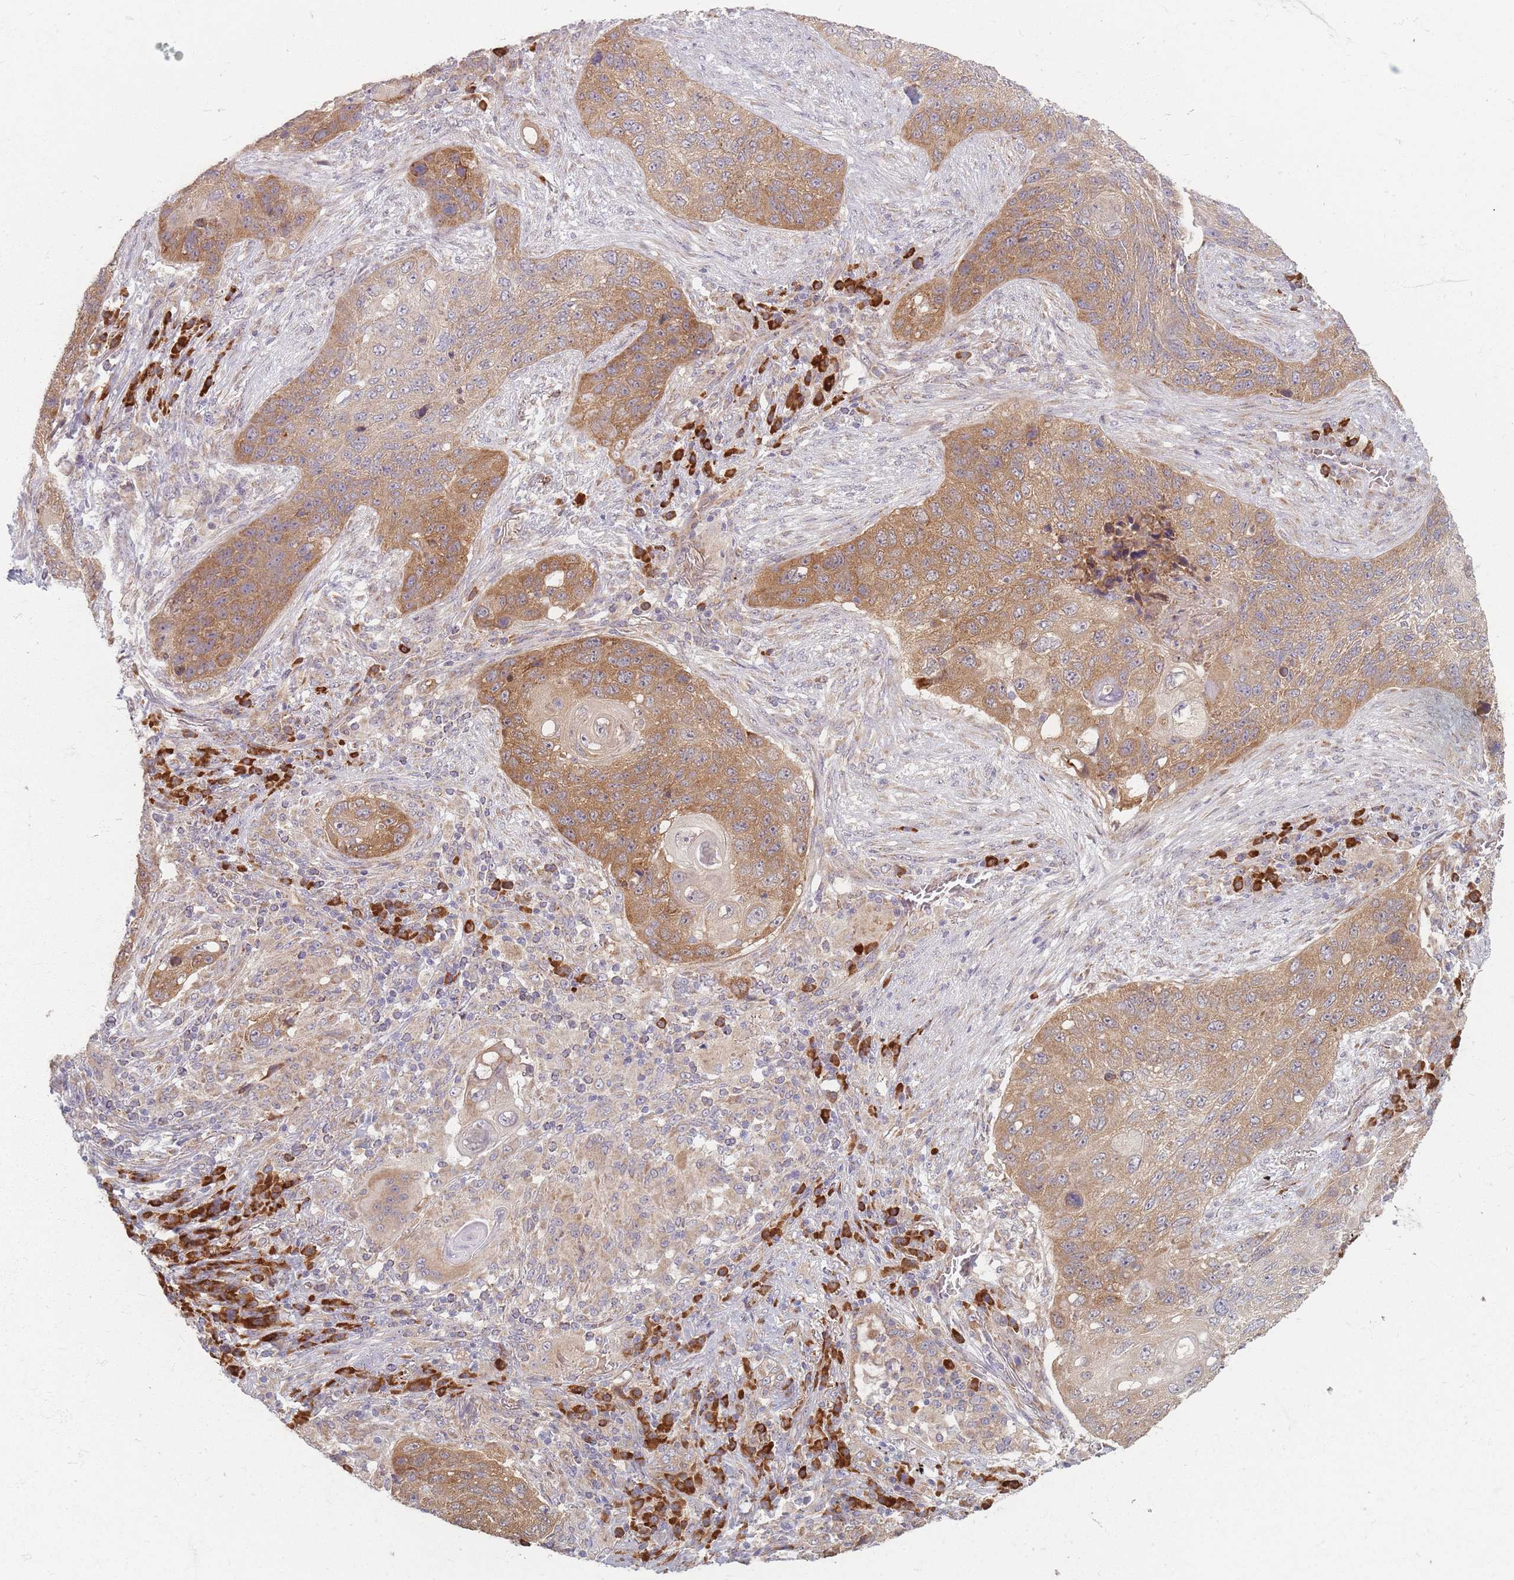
{"staining": {"intensity": "moderate", "quantity": ">75%", "location": "cytoplasmic/membranous"}, "tissue": "lung cancer", "cell_type": "Tumor cells", "image_type": "cancer", "snomed": [{"axis": "morphology", "description": "Squamous cell carcinoma, NOS"}, {"axis": "topography", "description": "Lung"}], "caption": "A brown stain highlights moderate cytoplasmic/membranous staining of a protein in lung cancer tumor cells.", "gene": "SMIM14", "patient": {"sex": "female", "age": 63}}